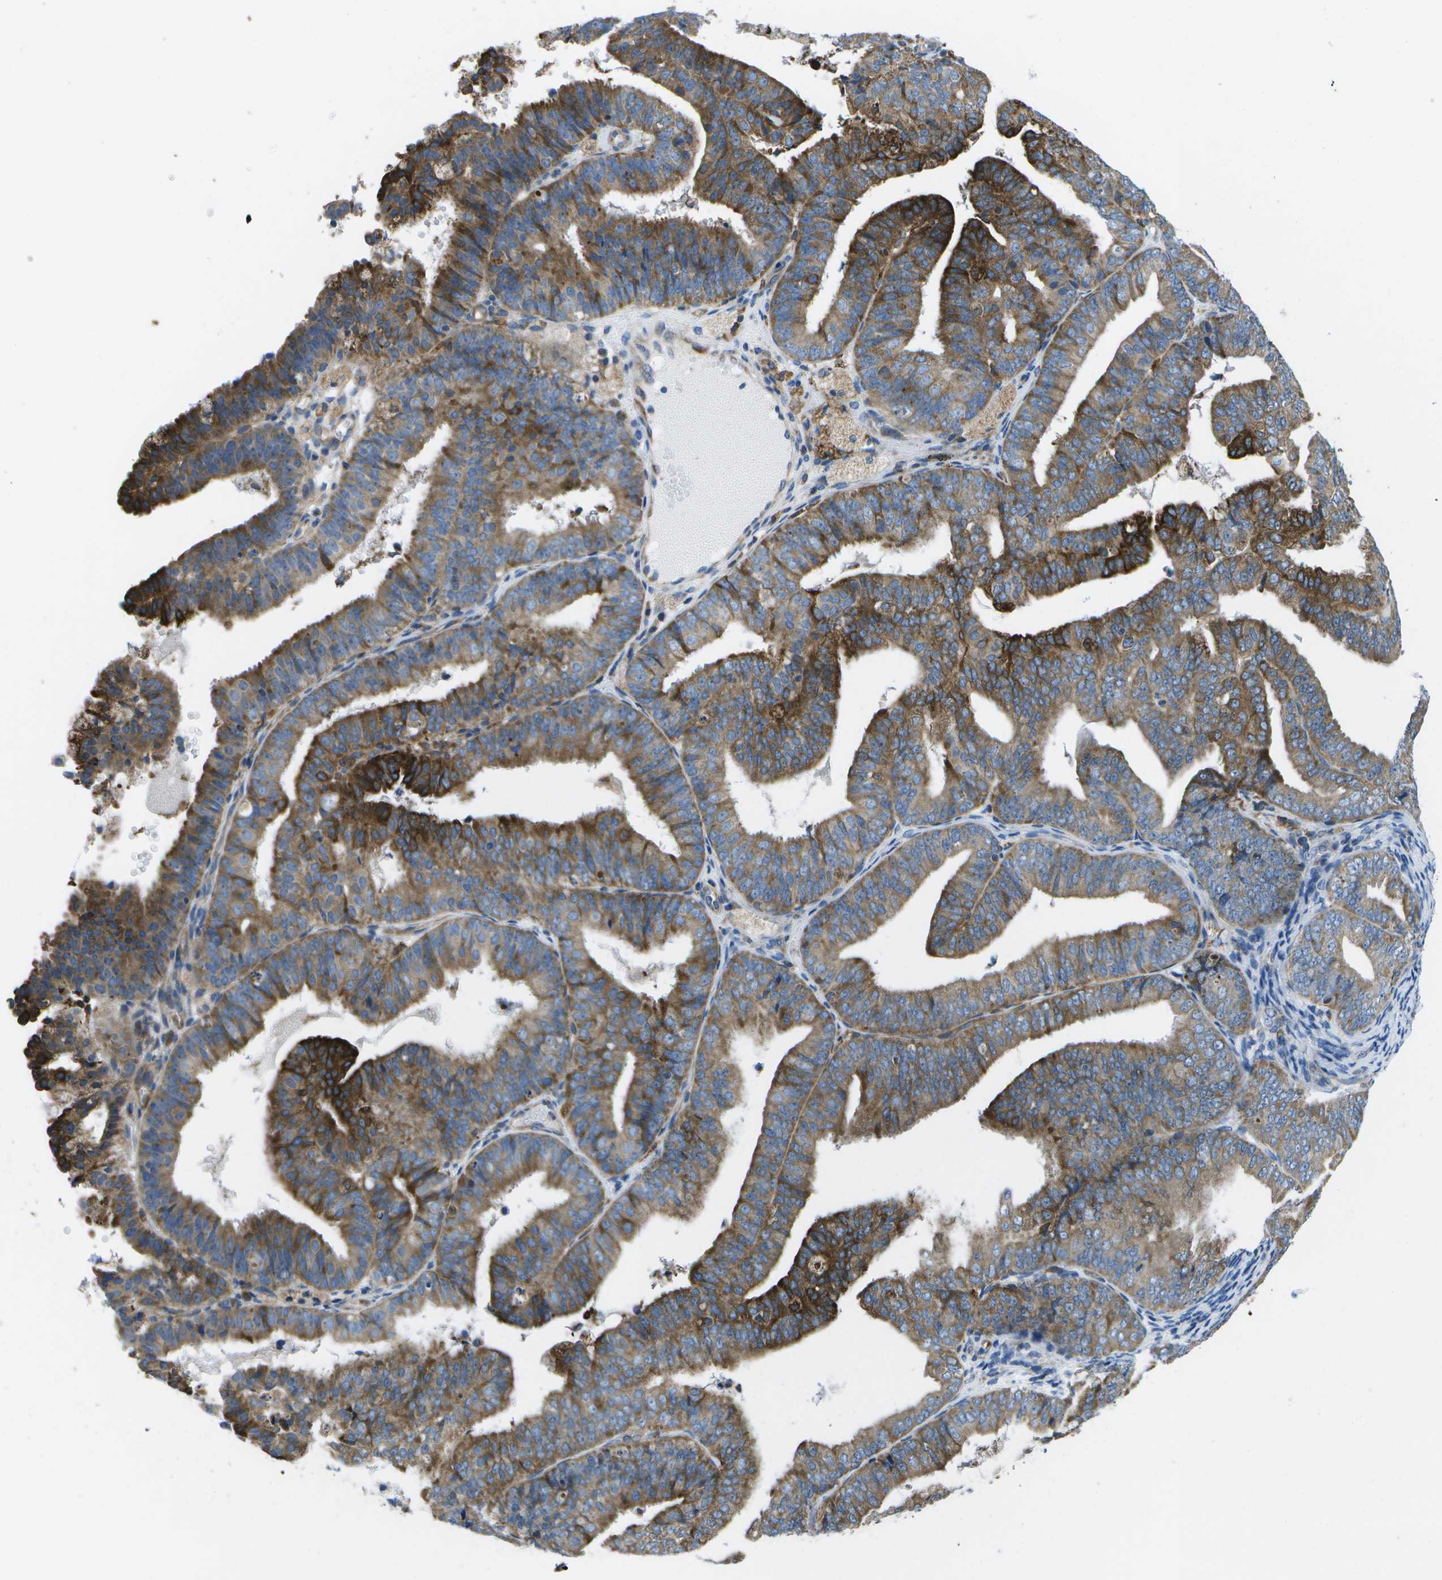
{"staining": {"intensity": "strong", "quantity": ">75%", "location": "cytoplasmic/membranous"}, "tissue": "endometrial cancer", "cell_type": "Tumor cells", "image_type": "cancer", "snomed": [{"axis": "morphology", "description": "Adenocarcinoma, NOS"}, {"axis": "topography", "description": "Endometrium"}], "caption": "Immunohistochemical staining of human endometrial adenocarcinoma displays strong cytoplasmic/membranous protein staining in approximately >75% of tumor cells.", "gene": "GDF5", "patient": {"sex": "female", "age": 63}}